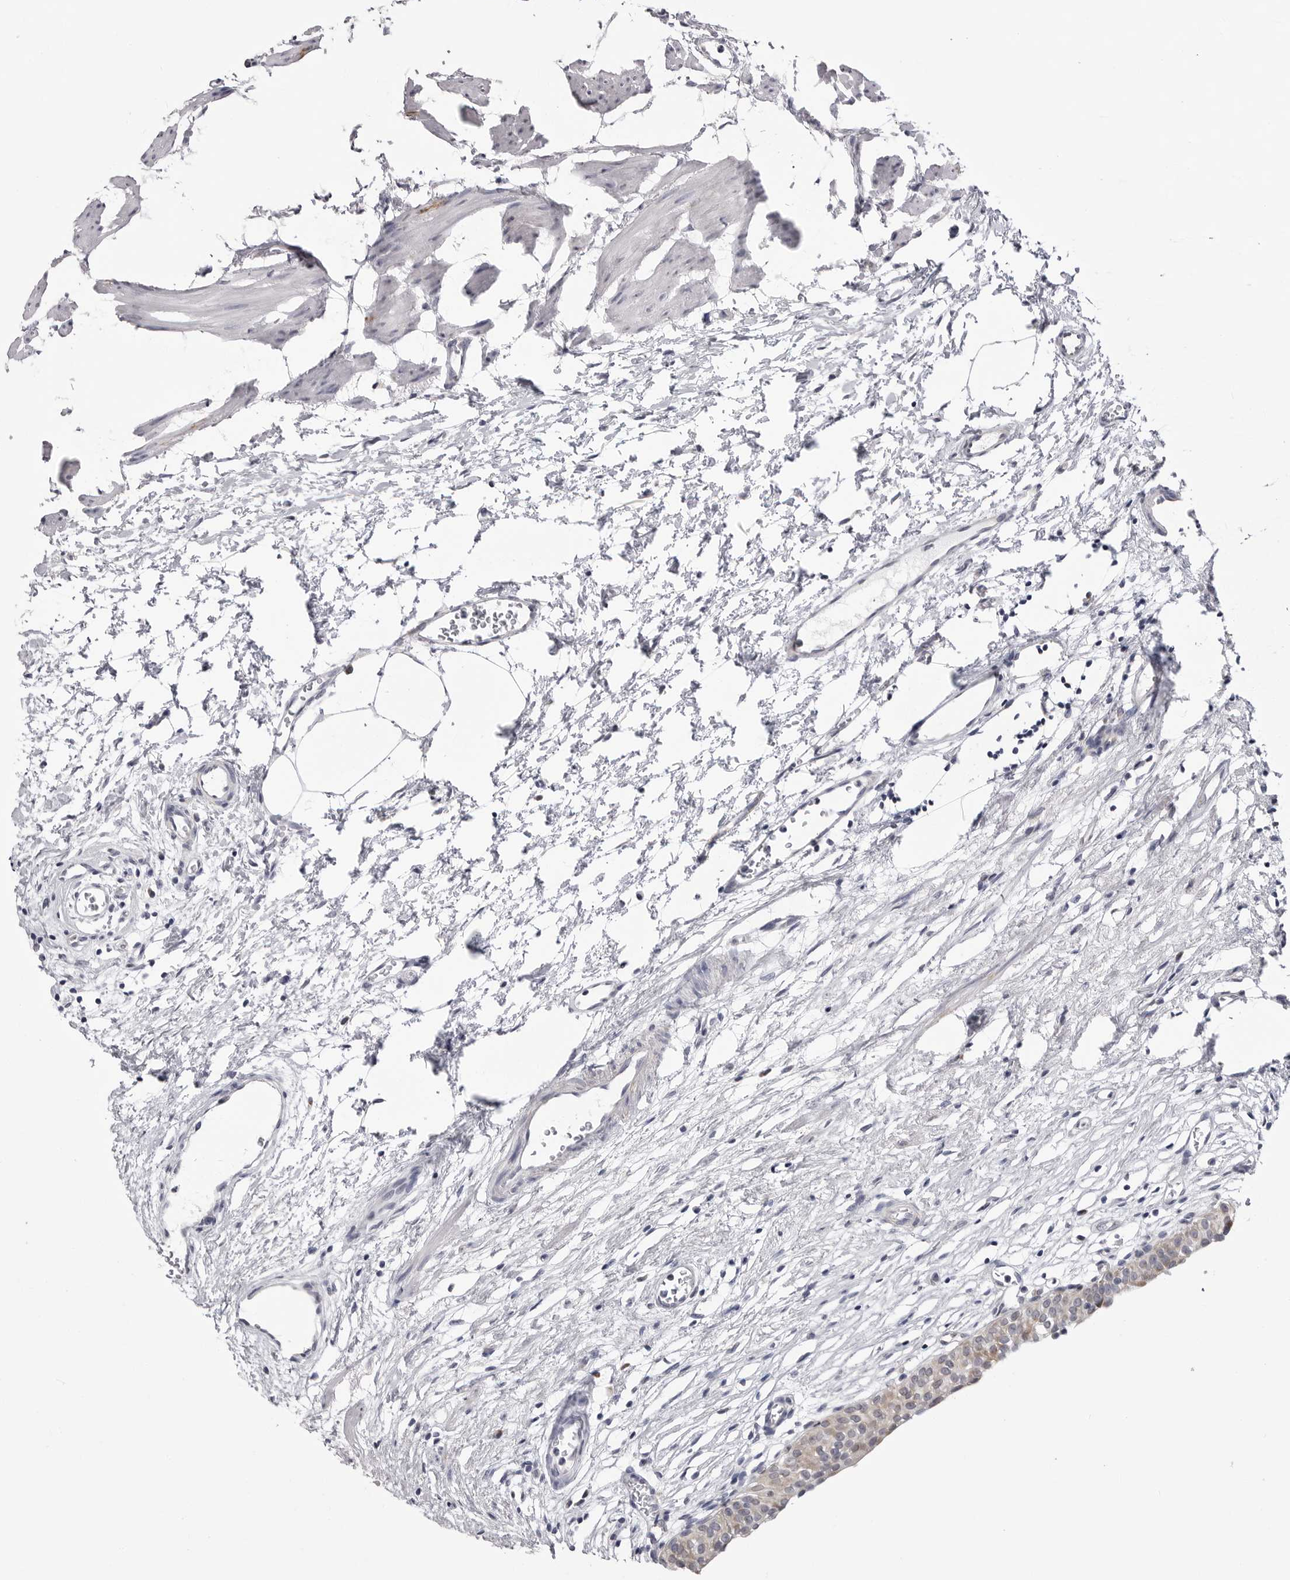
{"staining": {"intensity": "weak", "quantity": "<25%", "location": "cytoplasmic/membranous"}, "tissue": "urinary bladder", "cell_type": "Urothelial cells", "image_type": "normal", "snomed": [{"axis": "morphology", "description": "Normal tissue, NOS"}, {"axis": "morphology", "description": "Urothelial carcinoma, High grade"}, {"axis": "topography", "description": "Urinary bladder"}], "caption": "High power microscopy image of an immunohistochemistry histopathology image of normal urinary bladder, revealing no significant staining in urothelial cells.", "gene": "FH", "patient": {"sex": "female", "age": 60}}